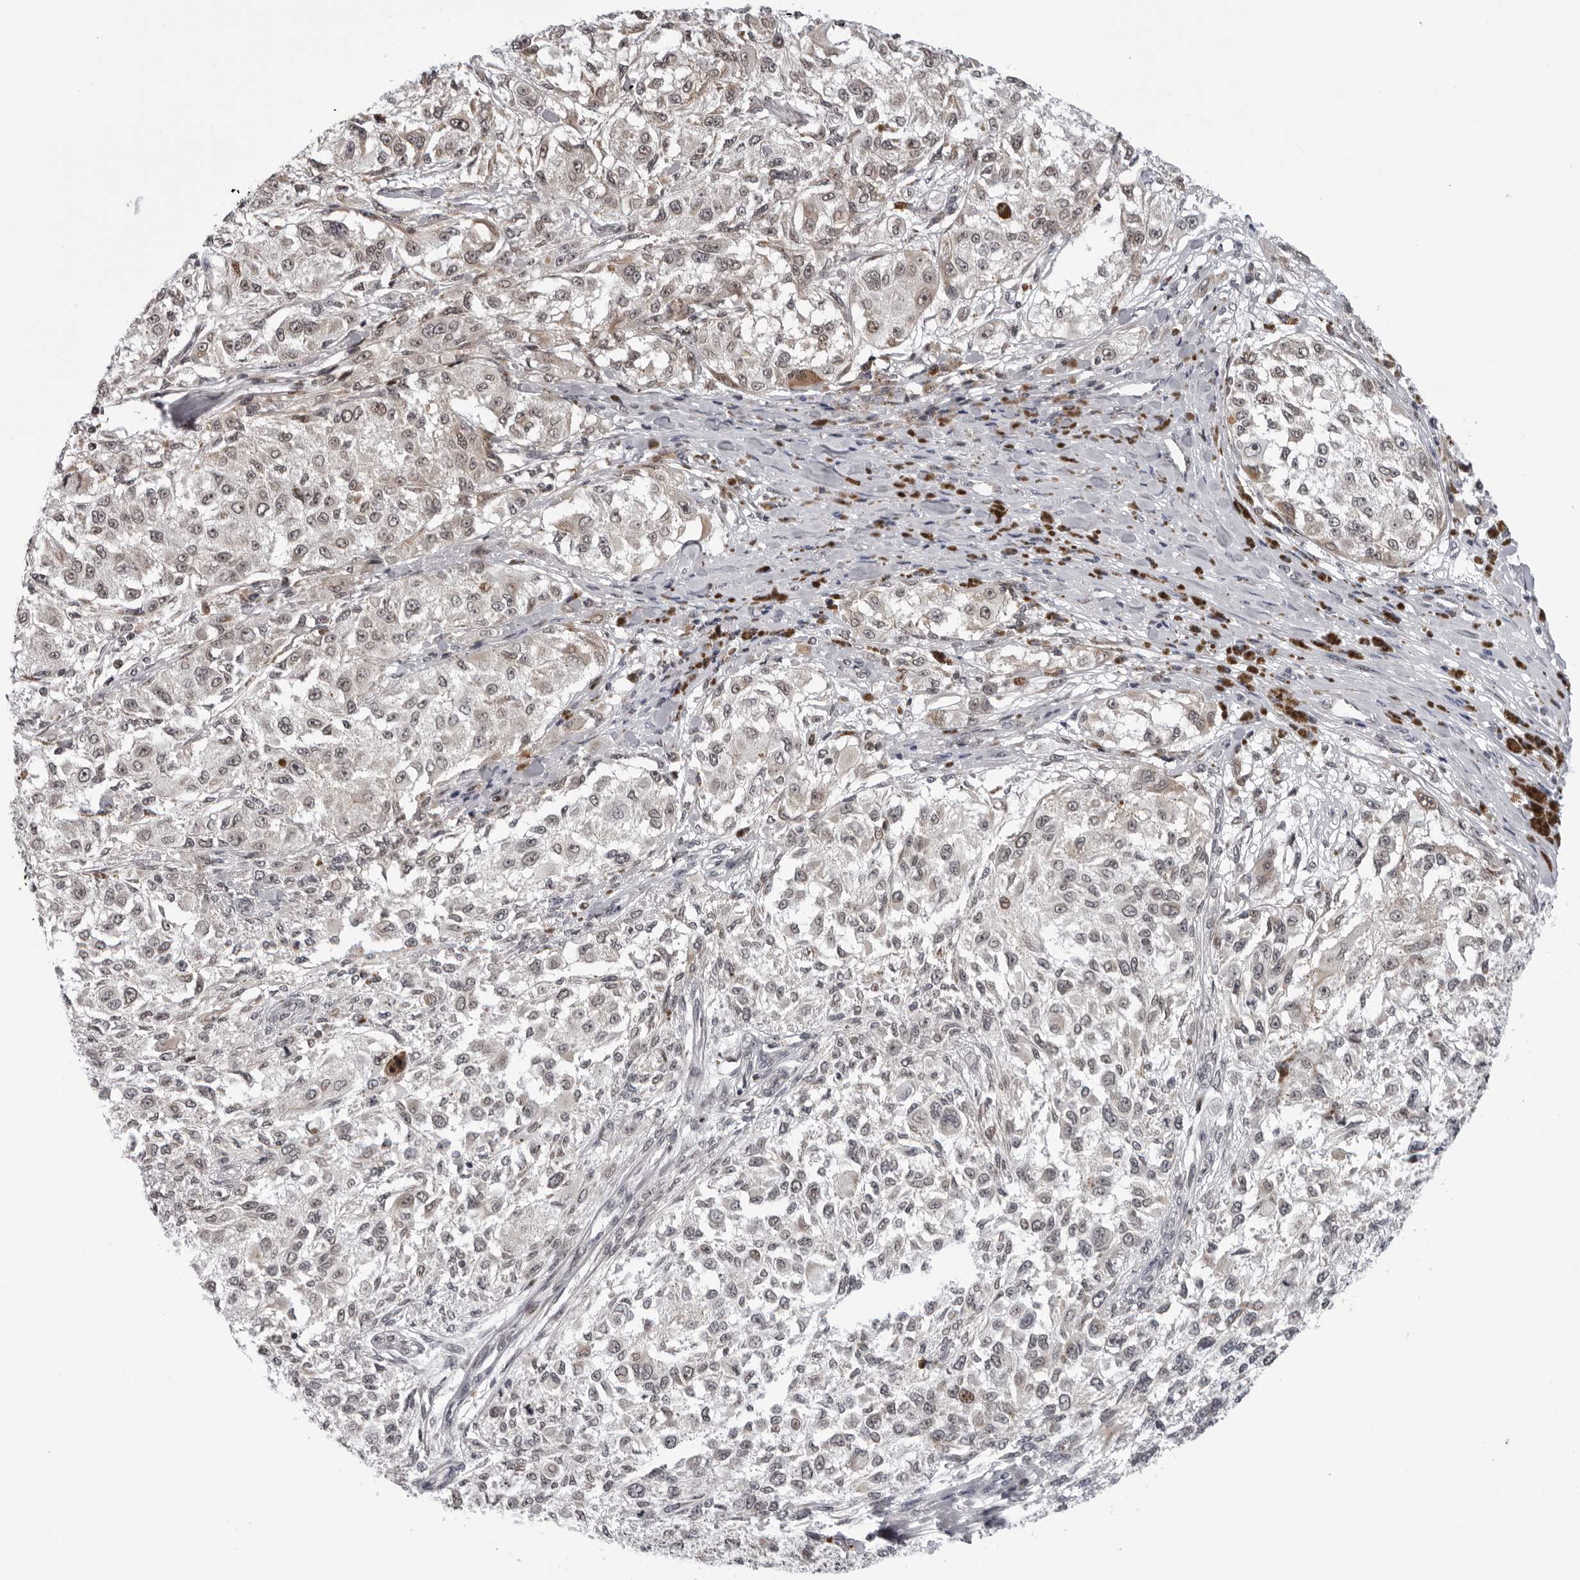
{"staining": {"intensity": "weak", "quantity": "<25%", "location": "nuclear"}, "tissue": "melanoma", "cell_type": "Tumor cells", "image_type": "cancer", "snomed": [{"axis": "morphology", "description": "Necrosis, NOS"}, {"axis": "morphology", "description": "Malignant melanoma, NOS"}, {"axis": "topography", "description": "Skin"}], "caption": "The image demonstrates no significant expression in tumor cells of melanoma. Nuclei are stained in blue.", "gene": "GCSAML", "patient": {"sex": "female", "age": 87}}